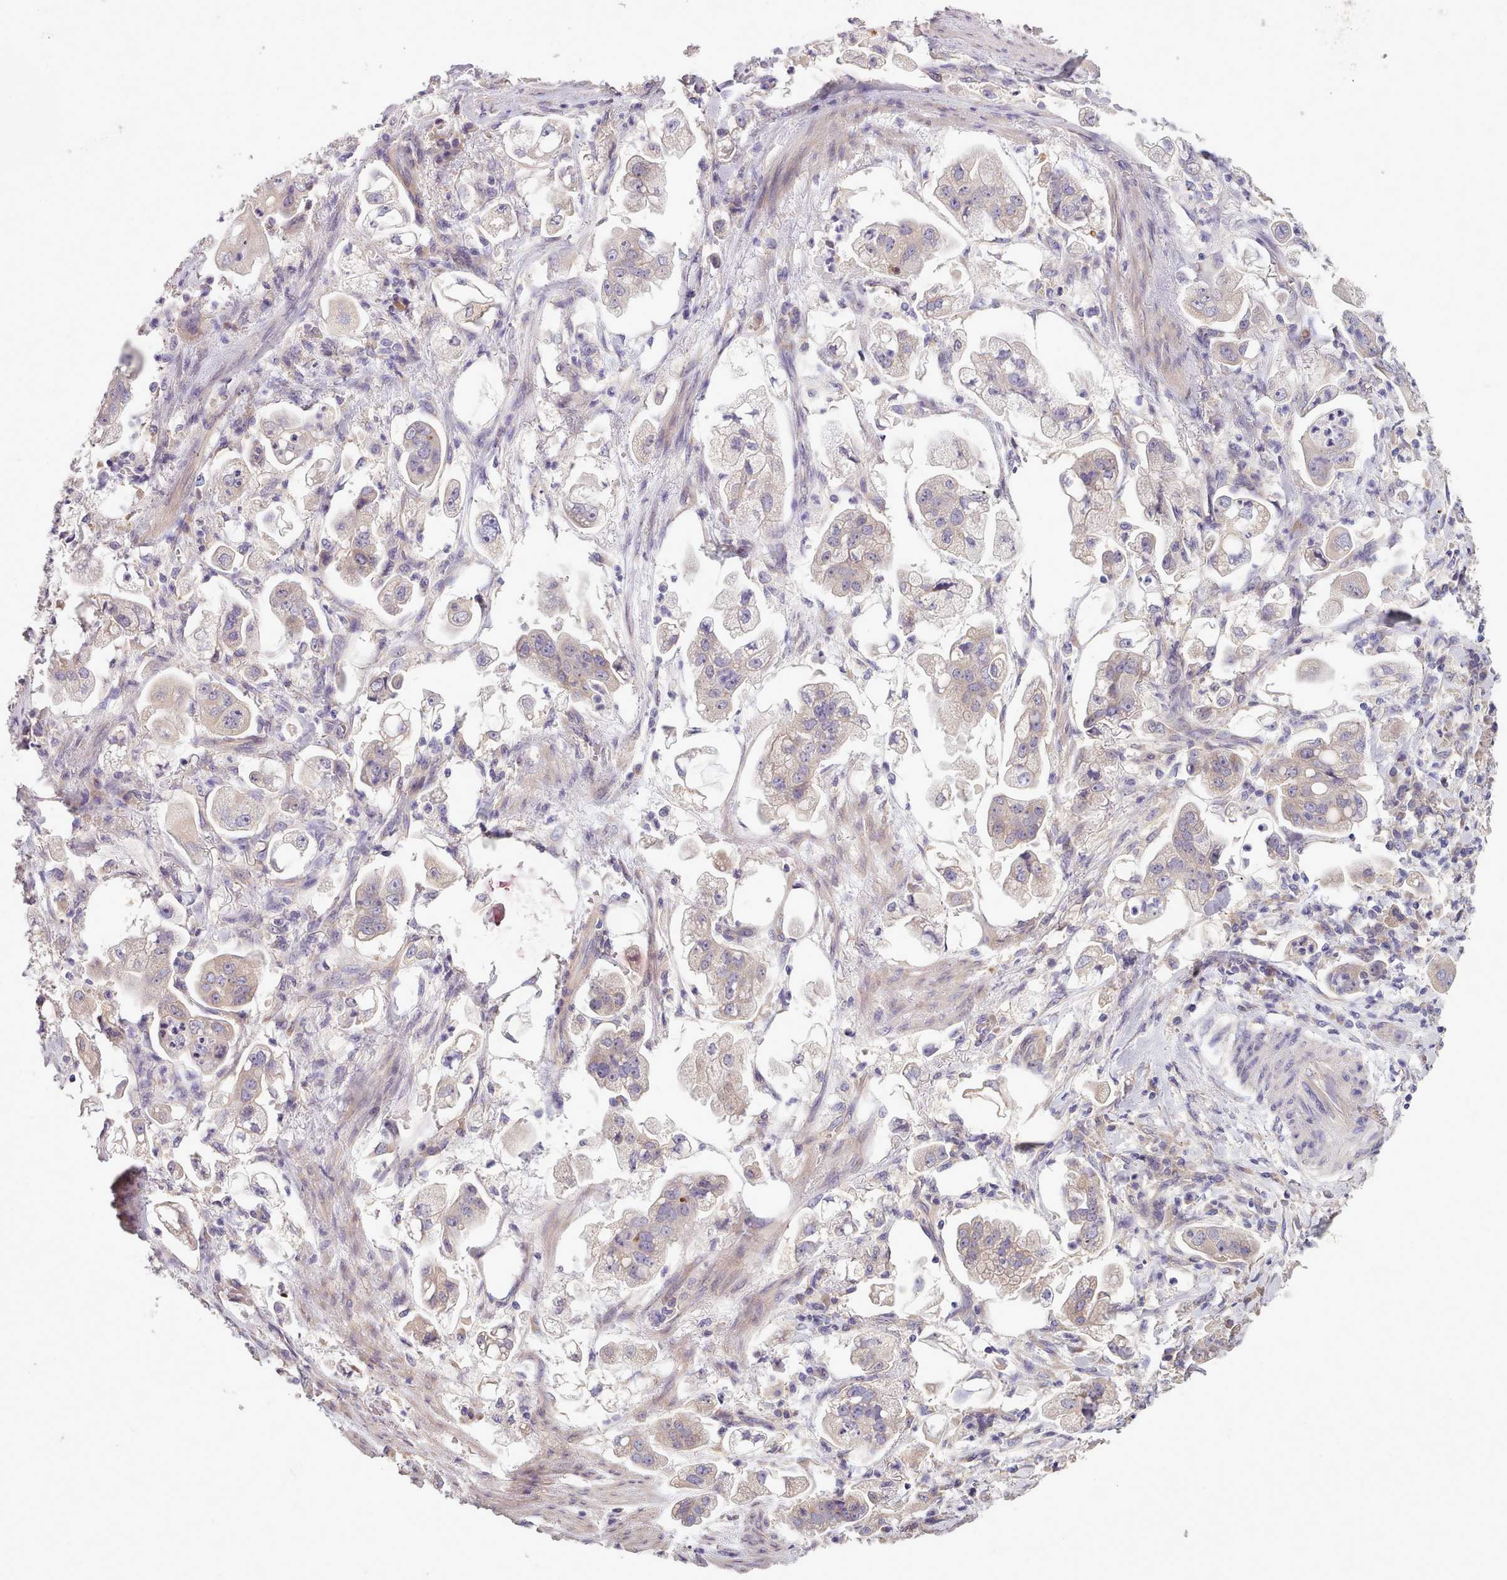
{"staining": {"intensity": "negative", "quantity": "none", "location": "none"}, "tissue": "stomach cancer", "cell_type": "Tumor cells", "image_type": "cancer", "snomed": [{"axis": "morphology", "description": "Adenocarcinoma, NOS"}, {"axis": "topography", "description": "Stomach"}], "caption": "Adenocarcinoma (stomach) was stained to show a protein in brown. There is no significant positivity in tumor cells.", "gene": "DPF1", "patient": {"sex": "male", "age": 62}}